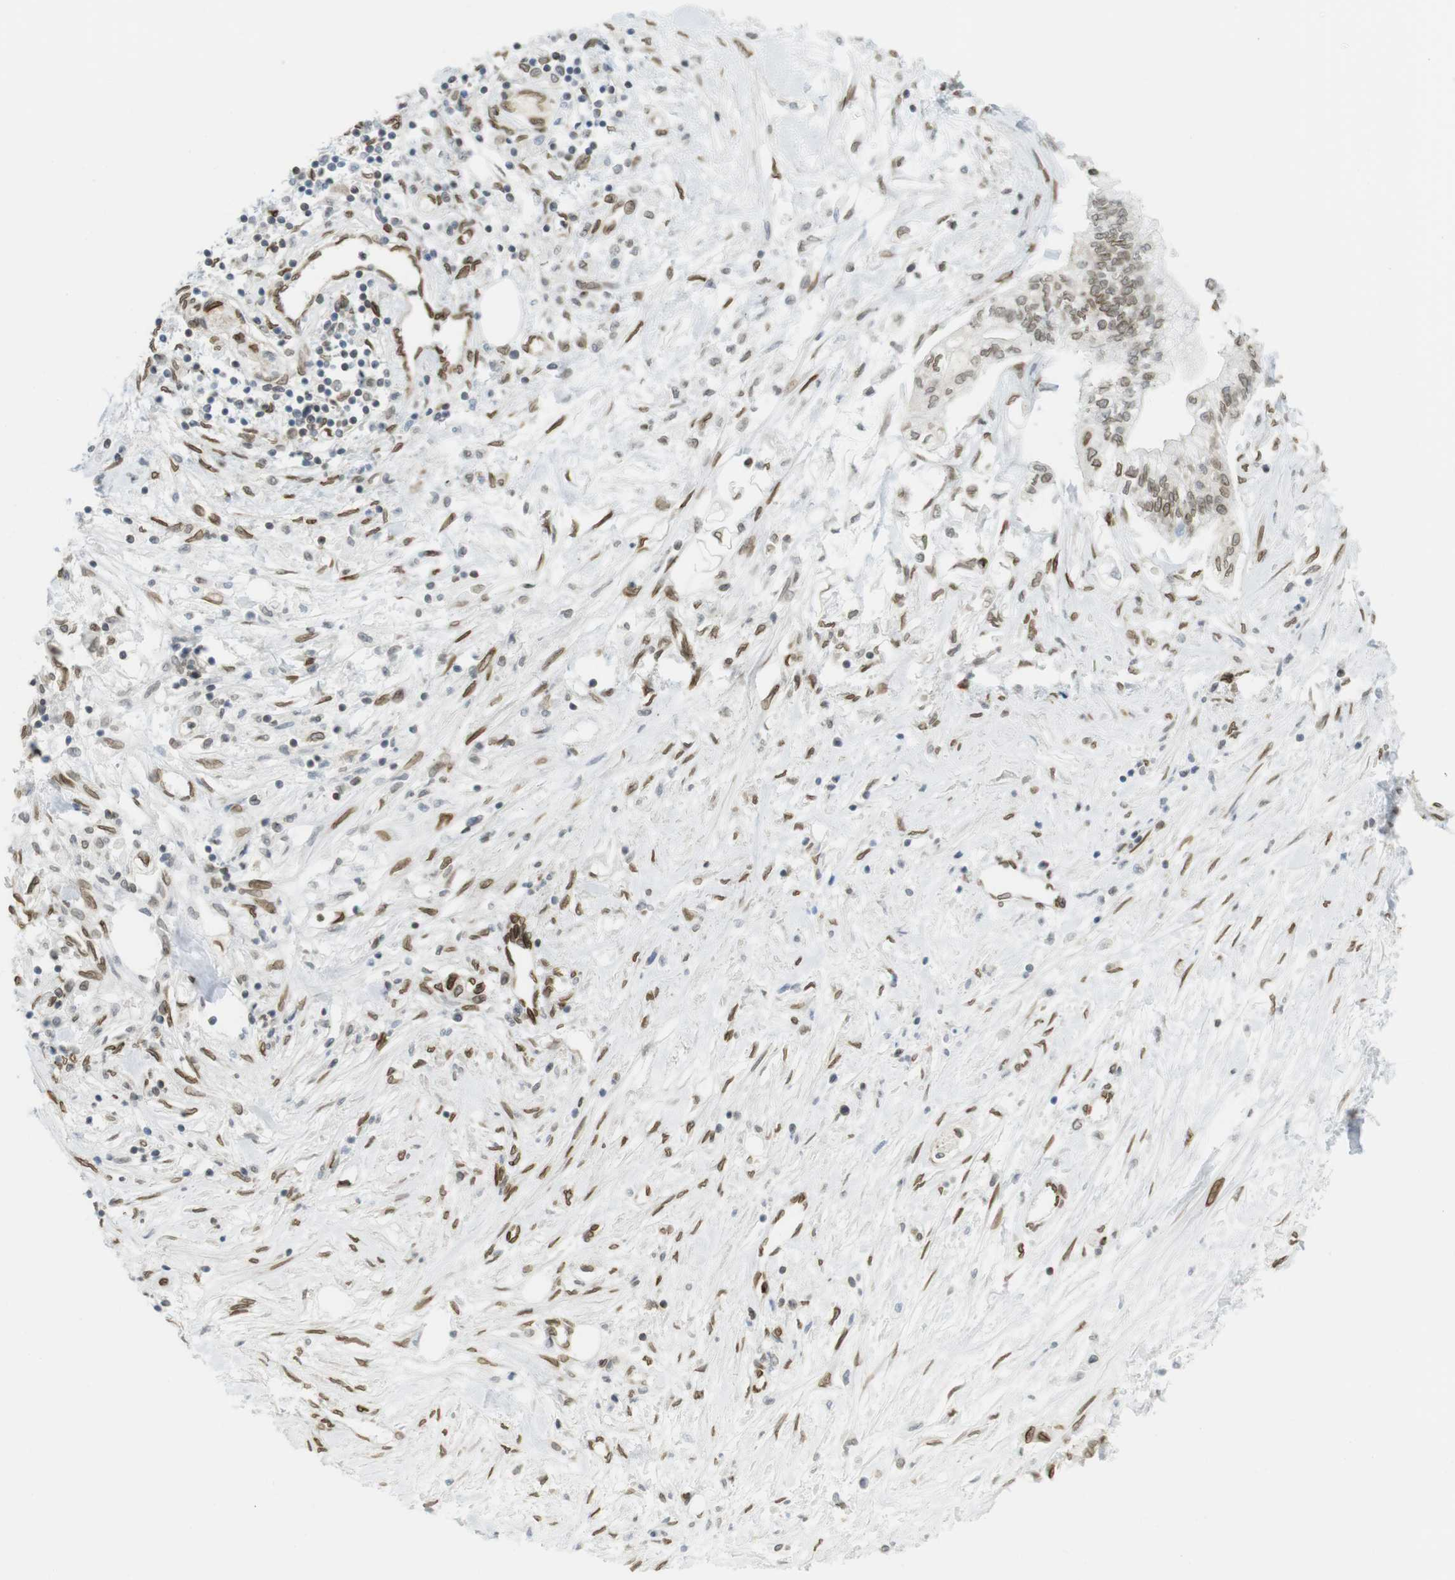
{"staining": {"intensity": "strong", "quantity": ">75%", "location": "cytoplasmic/membranous,nuclear"}, "tissue": "pancreatic cancer", "cell_type": "Tumor cells", "image_type": "cancer", "snomed": [{"axis": "morphology", "description": "Adenocarcinoma, NOS"}, {"axis": "topography", "description": "Pancreas"}], "caption": "A high amount of strong cytoplasmic/membranous and nuclear staining is appreciated in approximately >75% of tumor cells in adenocarcinoma (pancreatic) tissue.", "gene": "ARL6IP6", "patient": {"sex": "female", "age": 77}}